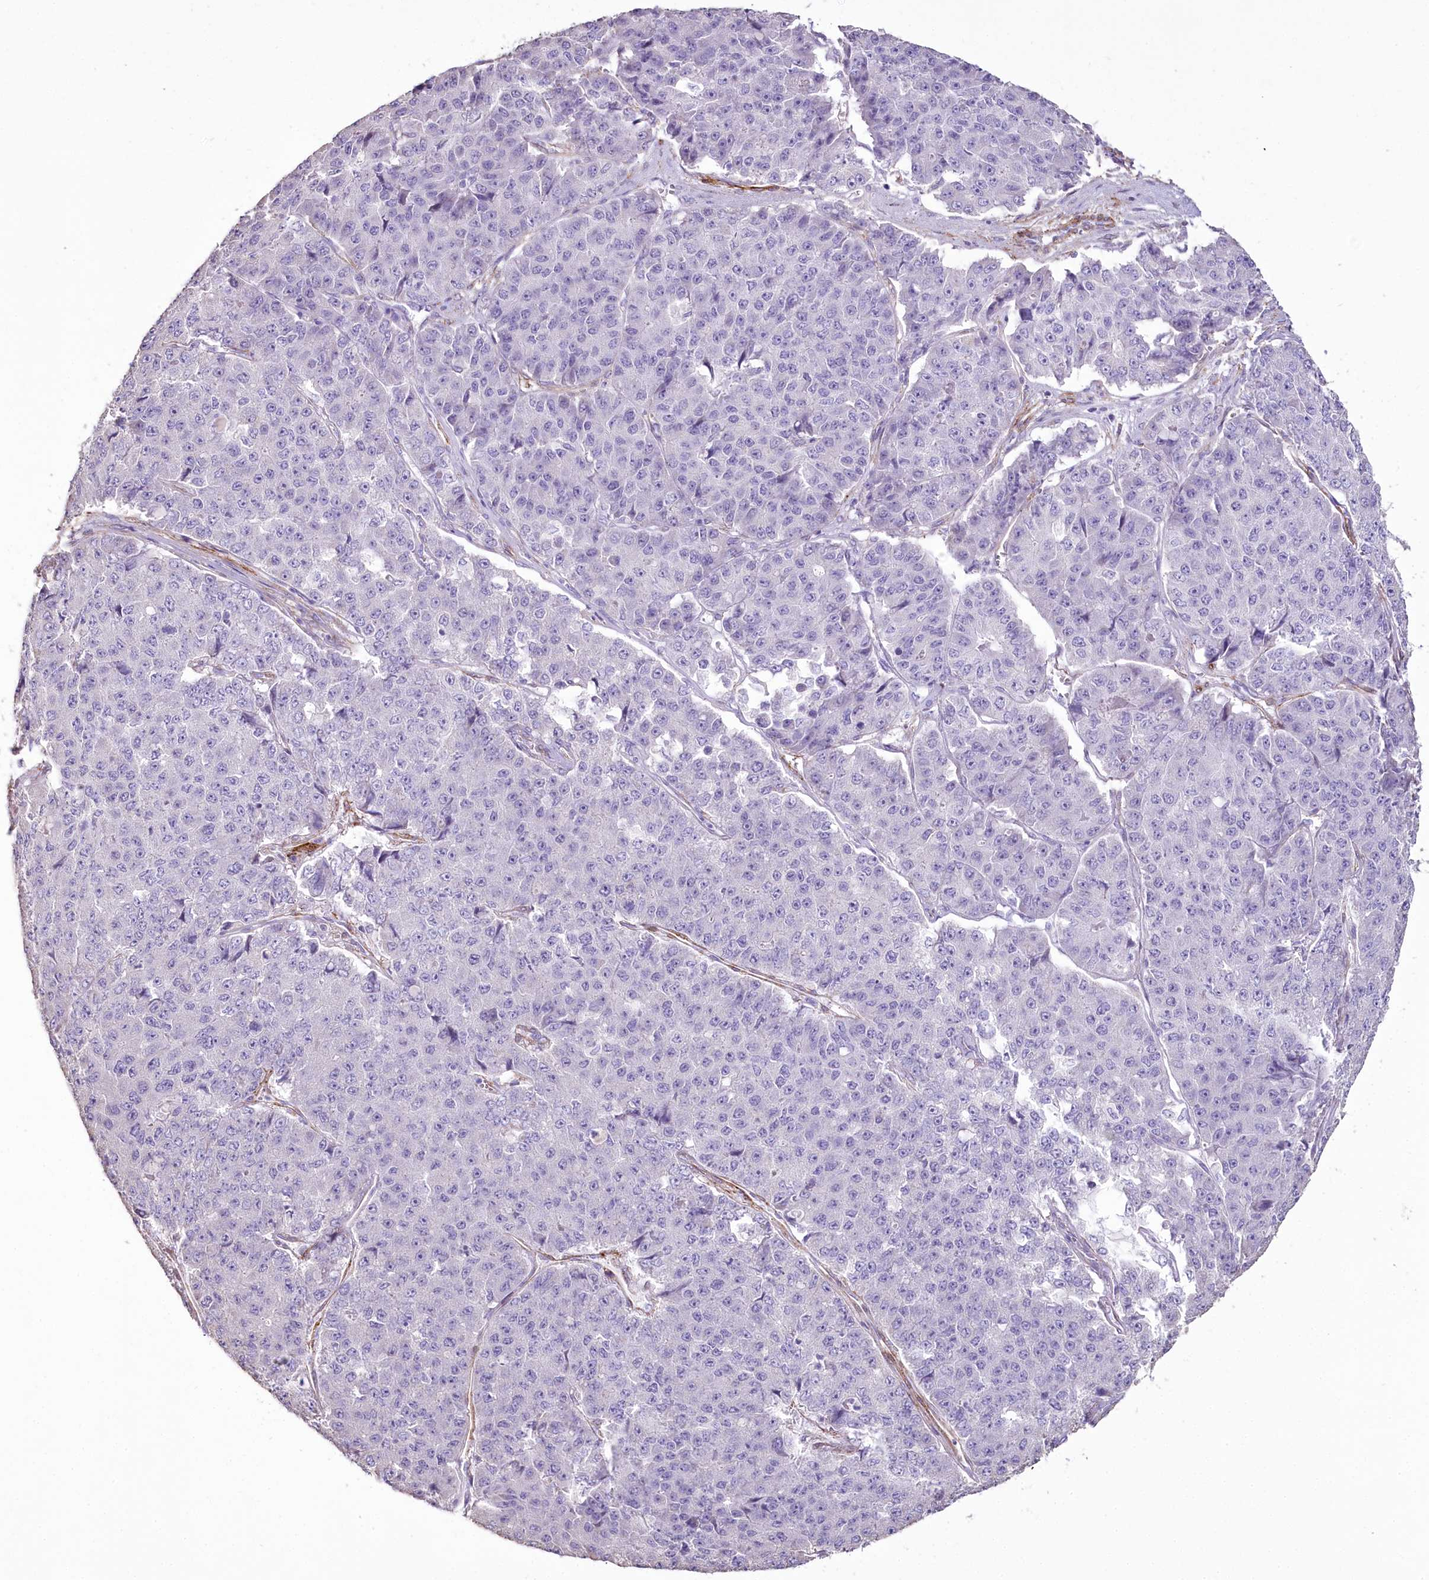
{"staining": {"intensity": "negative", "quantity": "none", "location": "none"}, "tissue": "pancreatic cancer", "cell_type": "Tumor cells", "image_type": "cancer", "snomed": [{"axis": "morphology", "description": "Adenocarcinoma, NOS"}, {"axis": "topography", "description": "Pancreas"}], "caption": "Immunohistochemical staining of human pancreatic adenocarcinoma displays no significant staining in tumor cells.", "gene": "SYNPO2", "patient": {"sex": "male", "age": 50}}